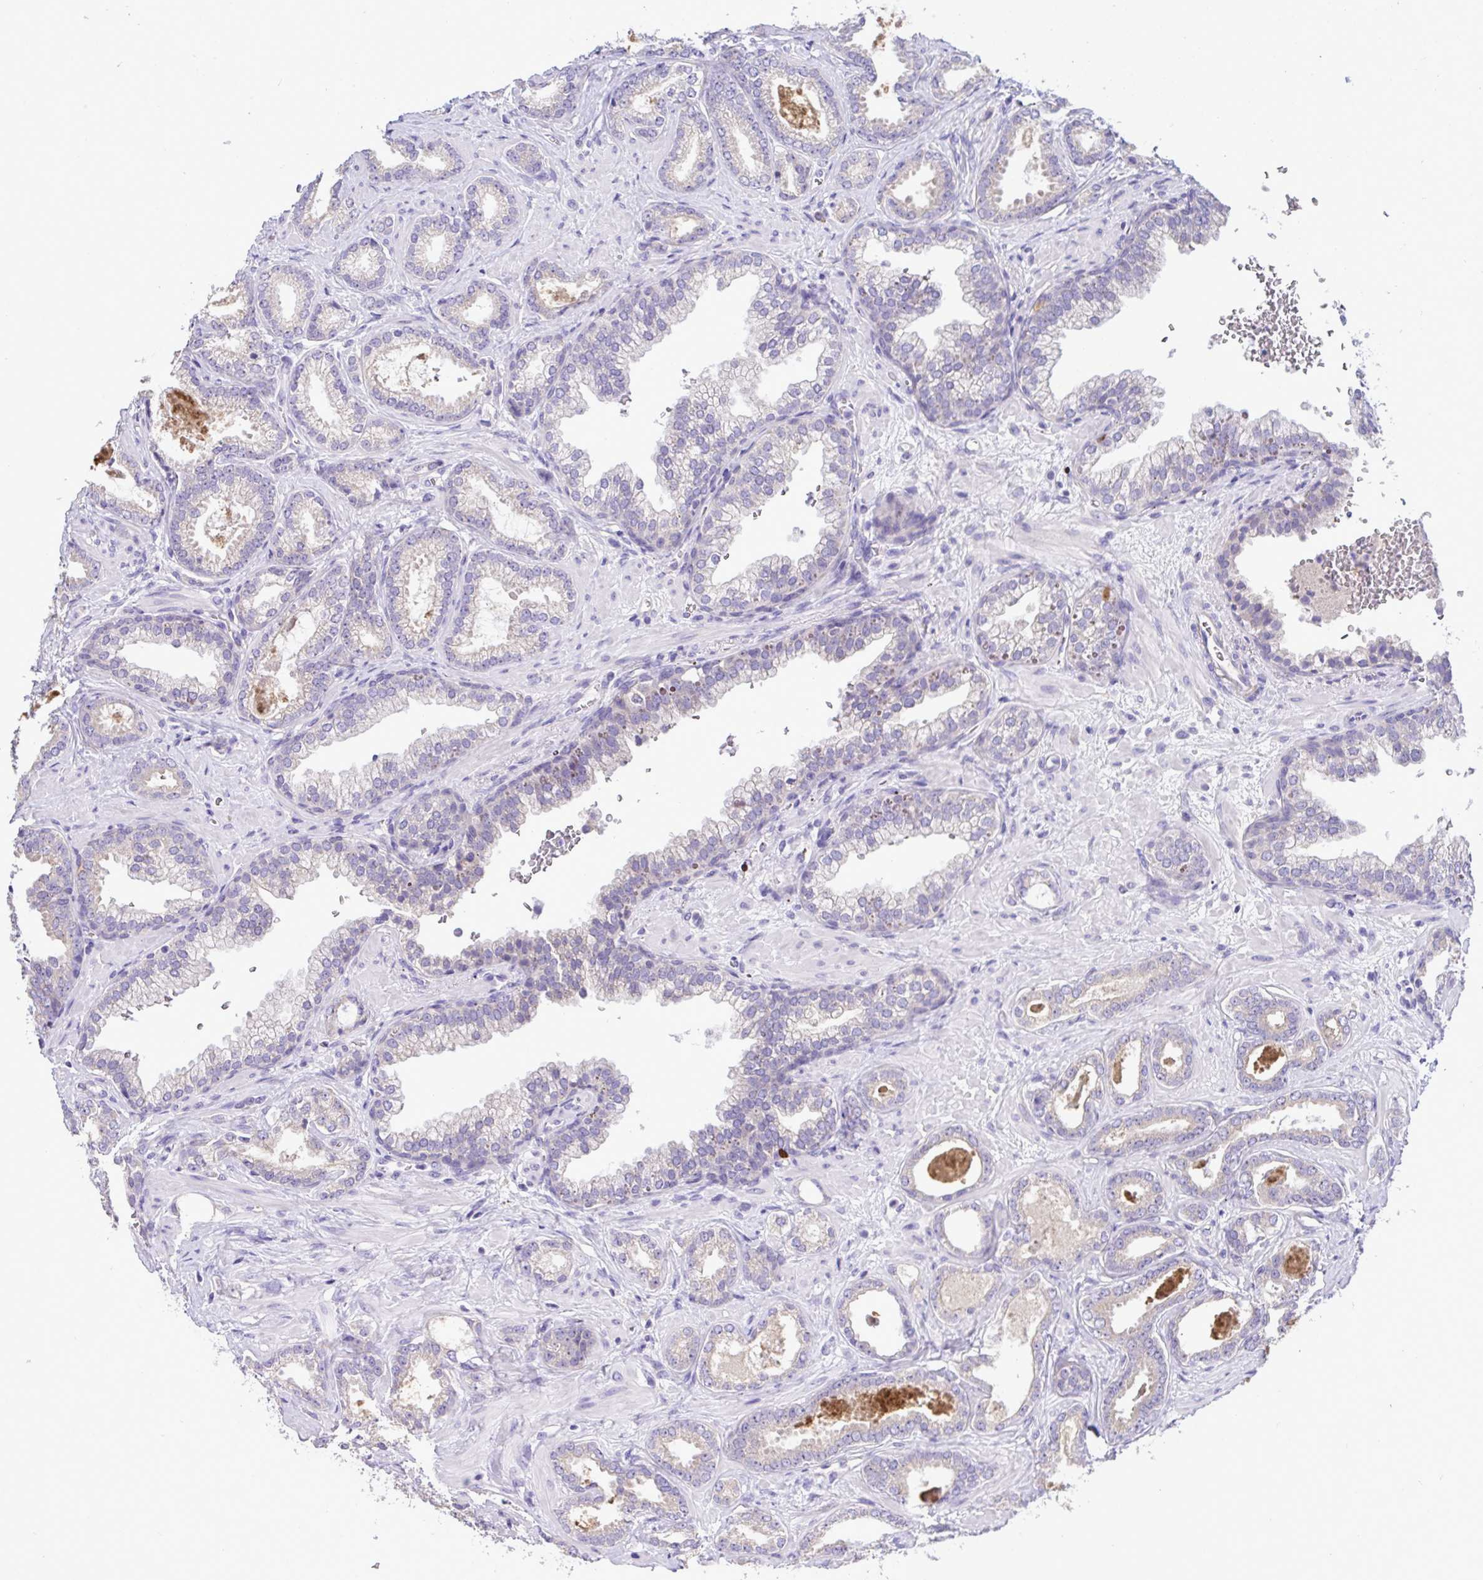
{"staining": {"intensity": "negative", "quantity": "none", "location": "none"}, "tissue": "prostate cancer", "cell_type": "Tumor cells", "image_type": "cancer", "snomed": [{"axis": "morphology", "description": "Adenocarcinoma, High grade"}, {"axis": "topography", "description": "Prostate"}], "caption": "This micrograph is of prostate cancer stained with immunohistochemistry to label a protein in brown with the nuclei are counter-stained blue. There is no staining in tumor cells.", "gene": "ST8SIA2", "patient": {"sex": "male", "age": 58}}